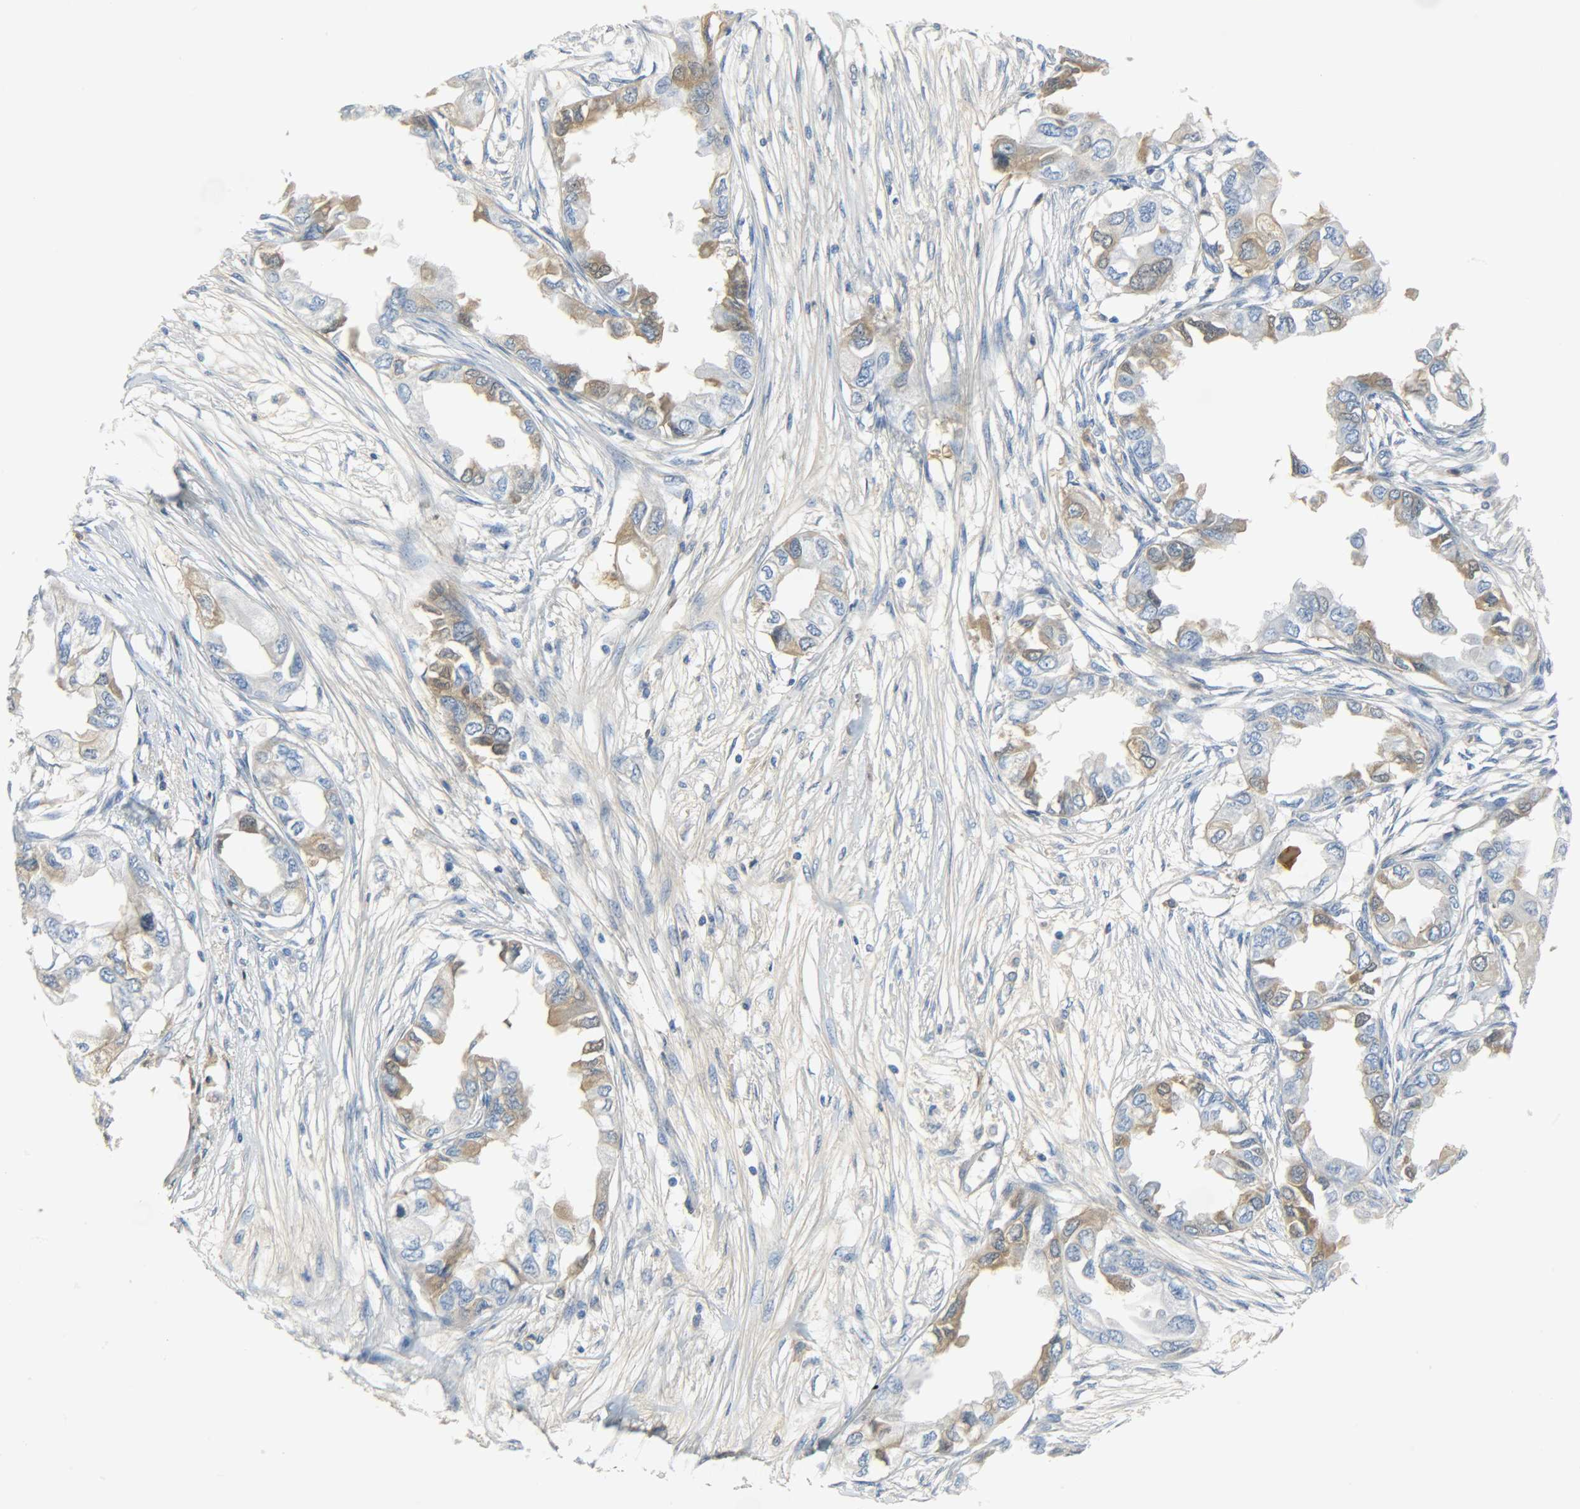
{"staining": {"intensity": "weak", "quantity": "25%-75%", "location": "cytoplasmic/membranous"}, "tissue": "endometrial cancer", "cell_type": "Tumor cells", "image_type": "cancer", "snomed": [{"axis": "morphology", "description": "Adenocarcinoma, NOS"}, {"axis": "topography", "description": "Endometrium"}], "caption": "A histopathology image of human endometrial adenocarcinoma stained for a protein exhibits weak cytoplasmic/membranous brown staining in tumor cells. Using DAB (brown) and hematoxylin (blue) stains, captured at high magnification using brightfield microscopy.", "gene": "CRP", "patient": {"sex": "female", "age": 67}}